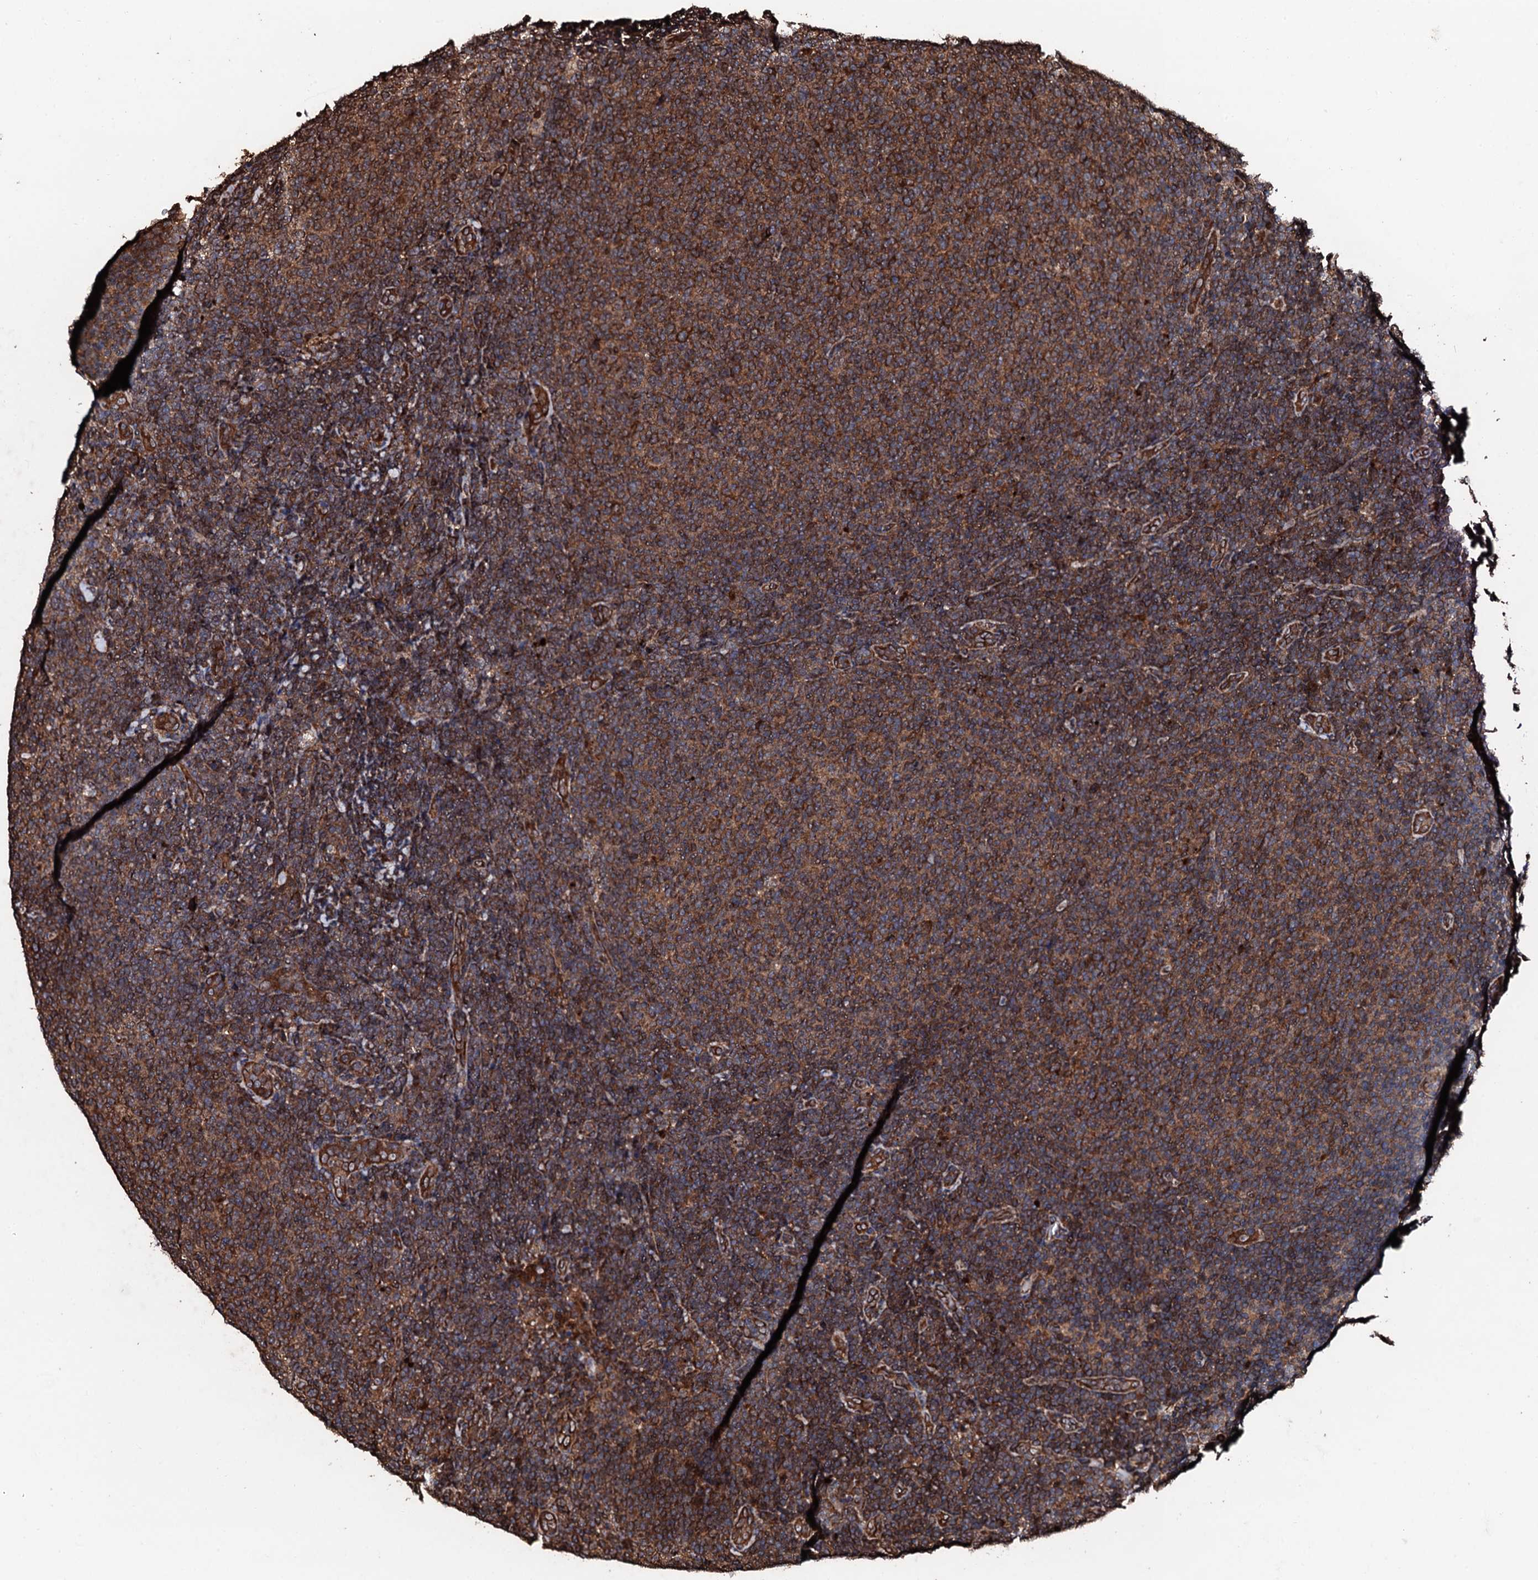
{"staining": {"intensity": "moderate", "quantity": ">75%", "location": "cytoplasmic/membranous"}, "tissue": "lymphoma", "cell_type": "Tumor cells", "image_type": "cancer", "snomed": [{"axis": "morphology", "description": "Malignant lymphoma, non-Hodgkin's type, Low grade"}, {"axis": "topography", "description": "Lymph node"}], "caption": "DAB (3,3'-diaminobenzidine) immunohistochemical staining of lymphoma shows moderate cytoplasmic/membranous protein expression in approximately >75% of tumor cells.", "gene": "CKAP5", "patient": {"sex": "male", "age": 66}}